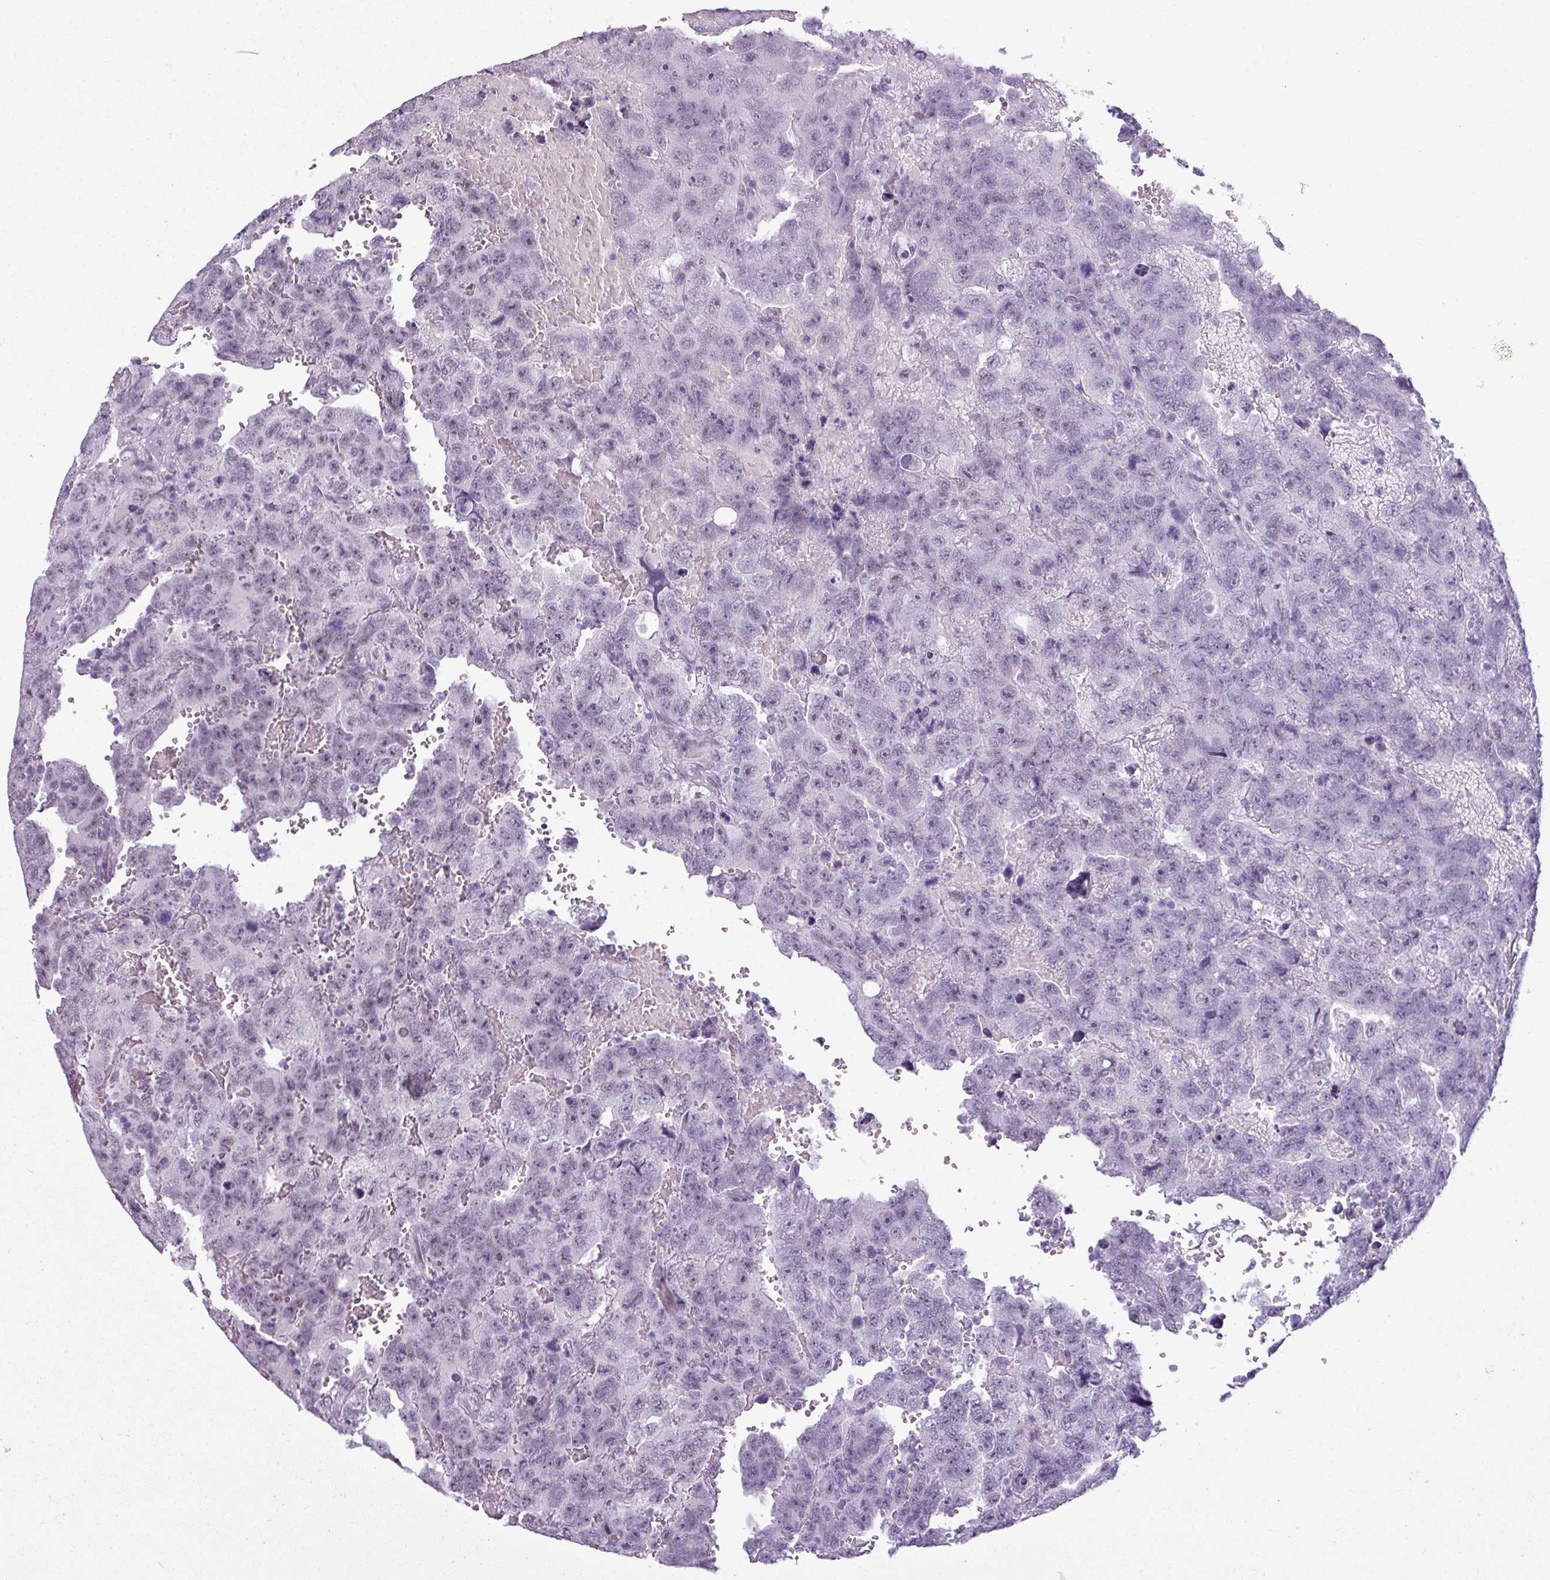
{"staining": {"intensity": "weak", "quantity": "<25%", "location": "nuclear"}, "tissue": "testis cancer", "cell_type": "Tumor cells", "image_type": "cancer", "snomed": [{"axis": "morphology", "description": "Carcinoma, Embryonal, NOS"}, {"axis": "topography", "description": "Testis"}], "caption": "Tumor cells show no significant staining in testis embryonal carcinoma.", "gene": "SRGAP1", "patient": {"sex": "male", "age": 45}}